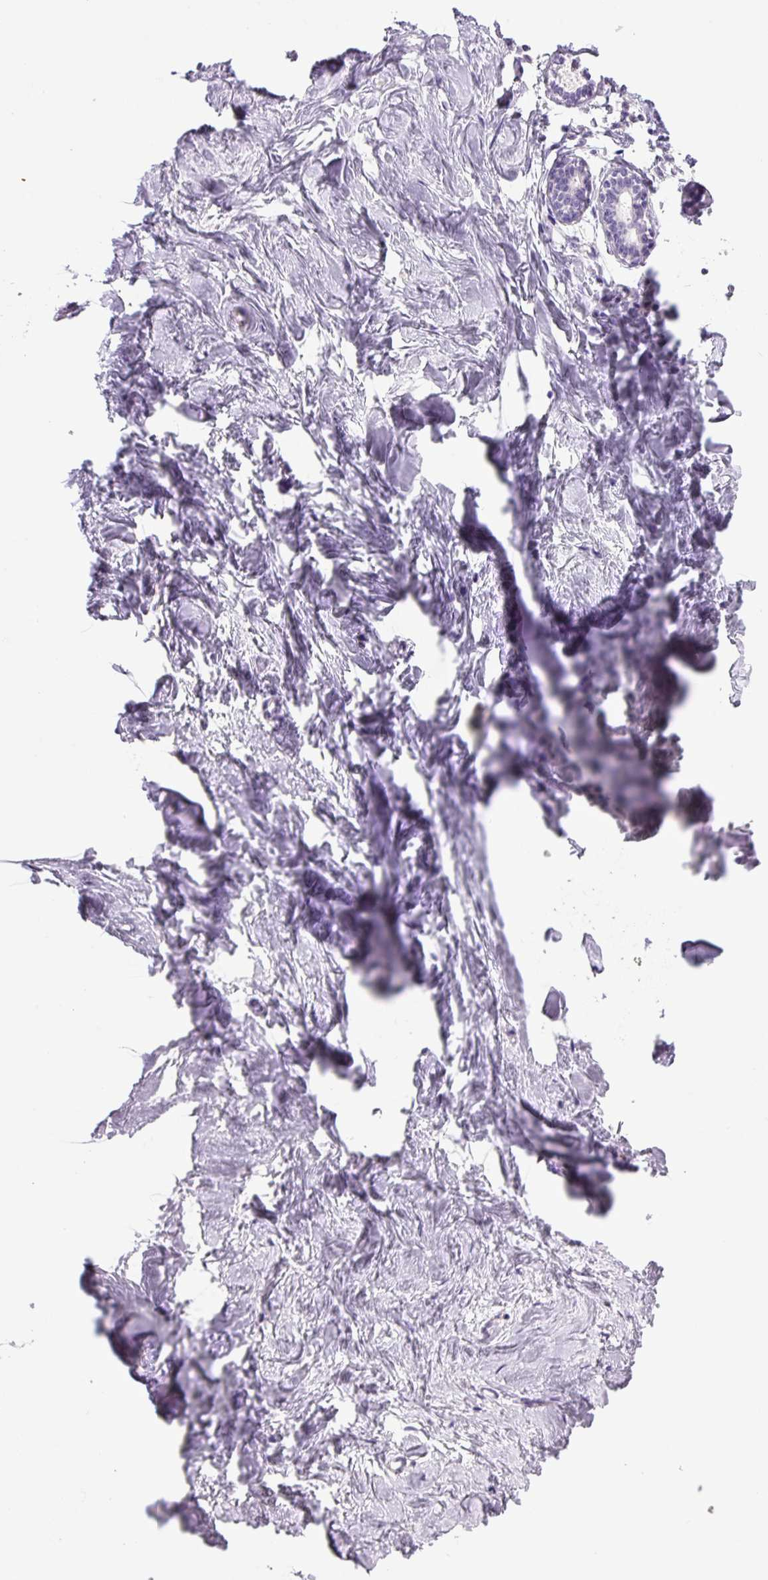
{"staining": {"intensity": "negative", "quantity": "none", "location": "none"}, "tissue": "breast", "cell_type": "Adipocytes", "image_type": "normal", "snomed": [{"axis": "morphology", "description": "Normal tissue, NOS"}, {"axis": "topography", "description": "Breast"}], "caption": "An image of breast stained for a protein shows no brown staining in adipocytes. (DAB immunohistochemistry visualized using brightfield microscopy, high magnification).", "gene": "CHGA", "patient": {"sex": "female", "age": 23}}